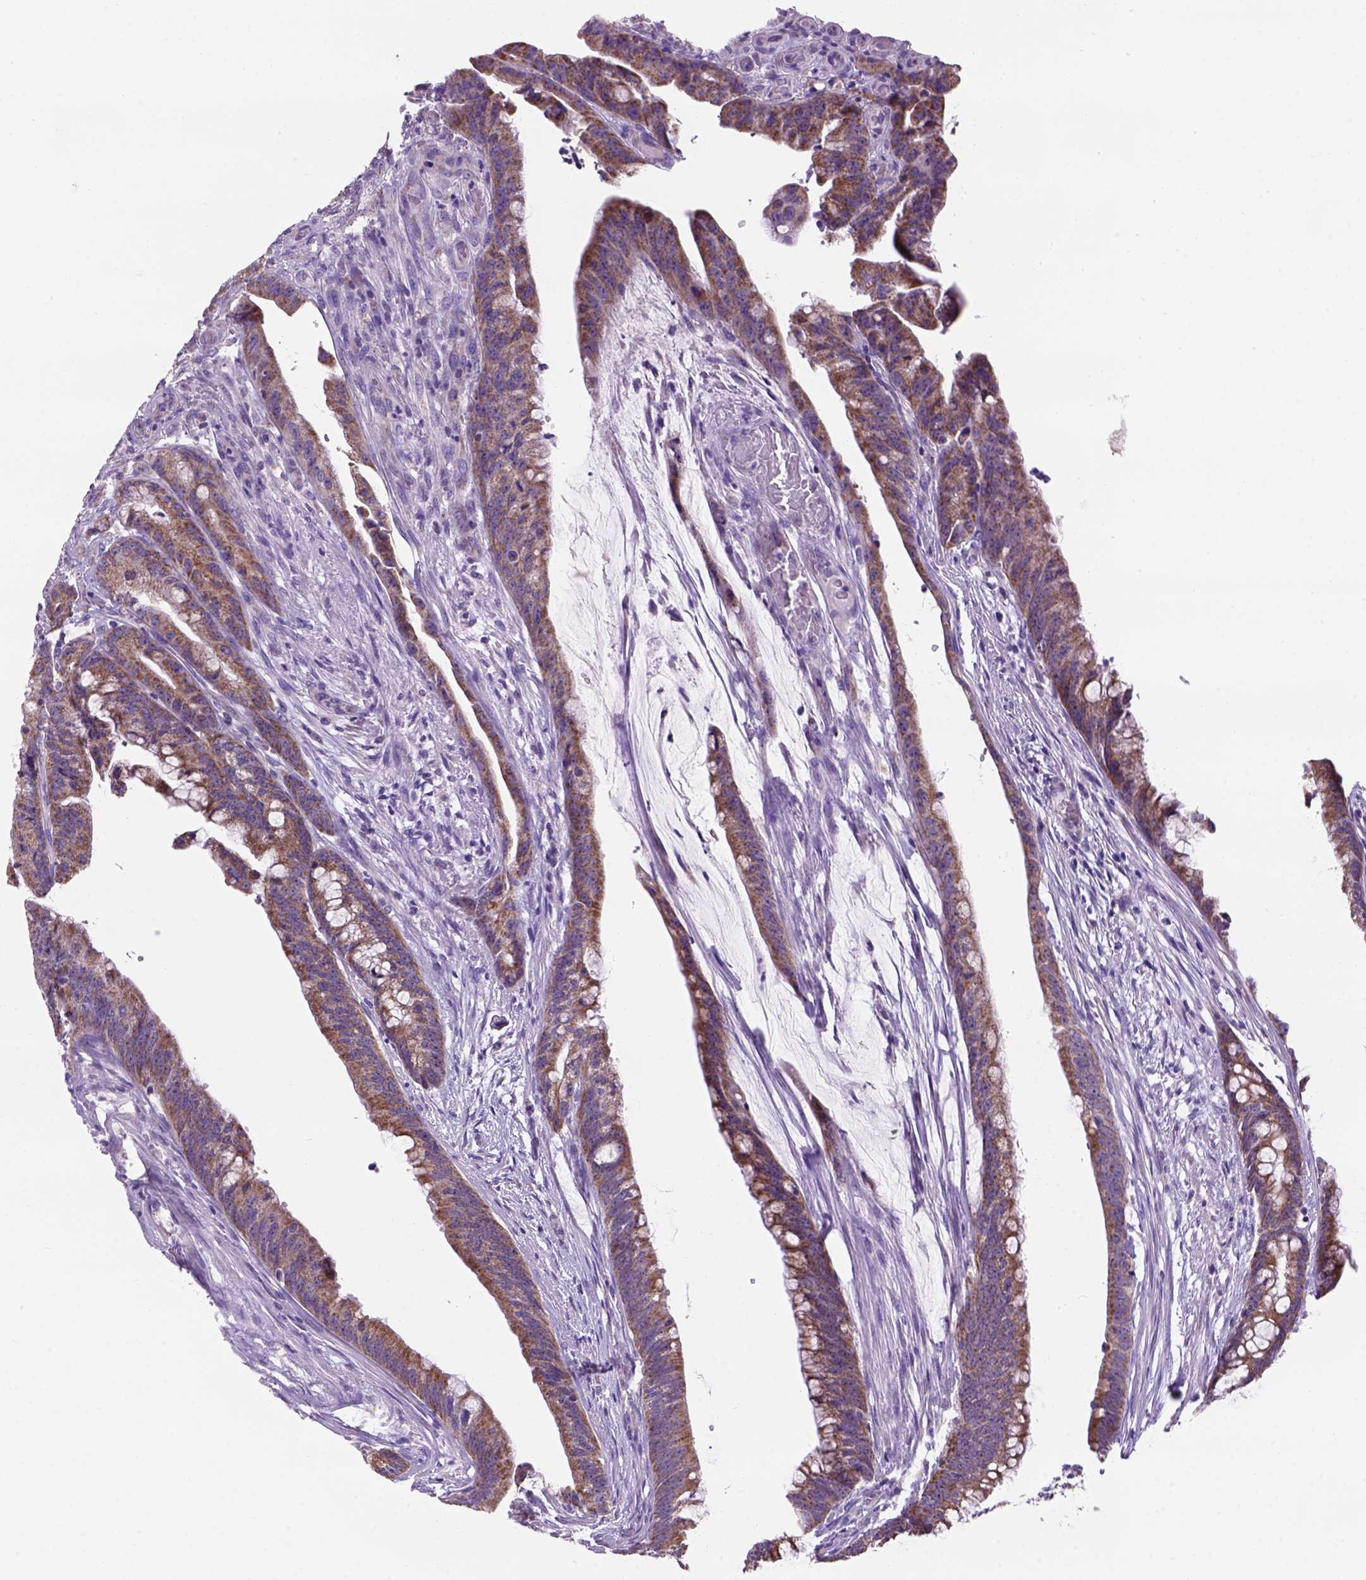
{"staining": {"intensity": "moderate", "quantity": ">75%", "location": "cytoplasmic/membranous"}, "tissue": "colorectal cancer", "cell_type": "Tumor cells", "image_type": "cancer", "snomed": [{"axis": "morphology", "description": "Adenocarcinoma, NOS"}, {"axis": "topography", "description": "Colon"}], "caption": "Protein staining by immunohistochemistry (IHC) displays moderate cytoplasmic/membranous staining in approximately >75% of tumor cells in colorectal cancer.", "gene": "L2HGDH", "patient": {"sex": "male", "age": 62}}